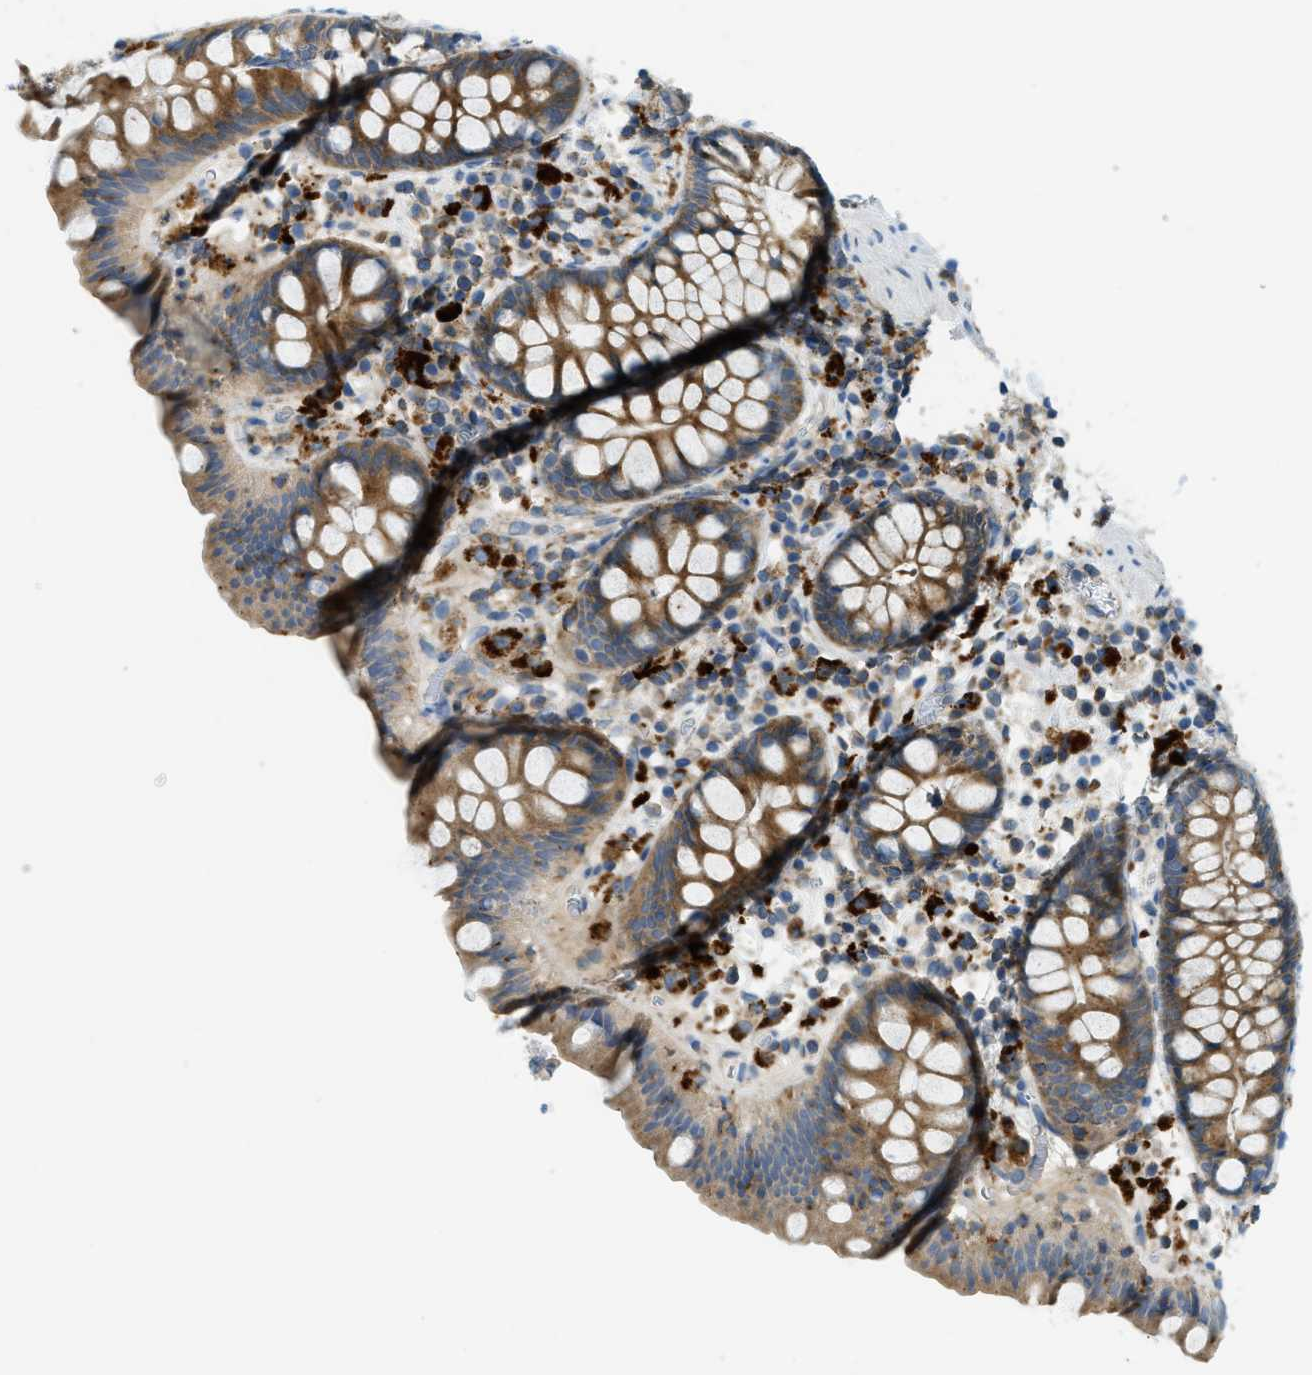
{"staining": {"intensity": "weak", "quantity": ">75%", "location": "cytoplasmic/membranous"}, "tissue": "colon", "cell_type": "Endothelial cells", "image_type": "normal", "snomed": [{"axis": "morphology", "description": "Normal tissue, NOS"}, {"axis": "topography", "description": "Colon"}], "caption": "Immunohistochemical staining of benign human colon exhibits >75% levels of weak cytoplasmic/membranous protein staining in approximately >75% of endothelial cells.", "gene": "PLBD2", "patient": {"sex": "female", "age": 80}}